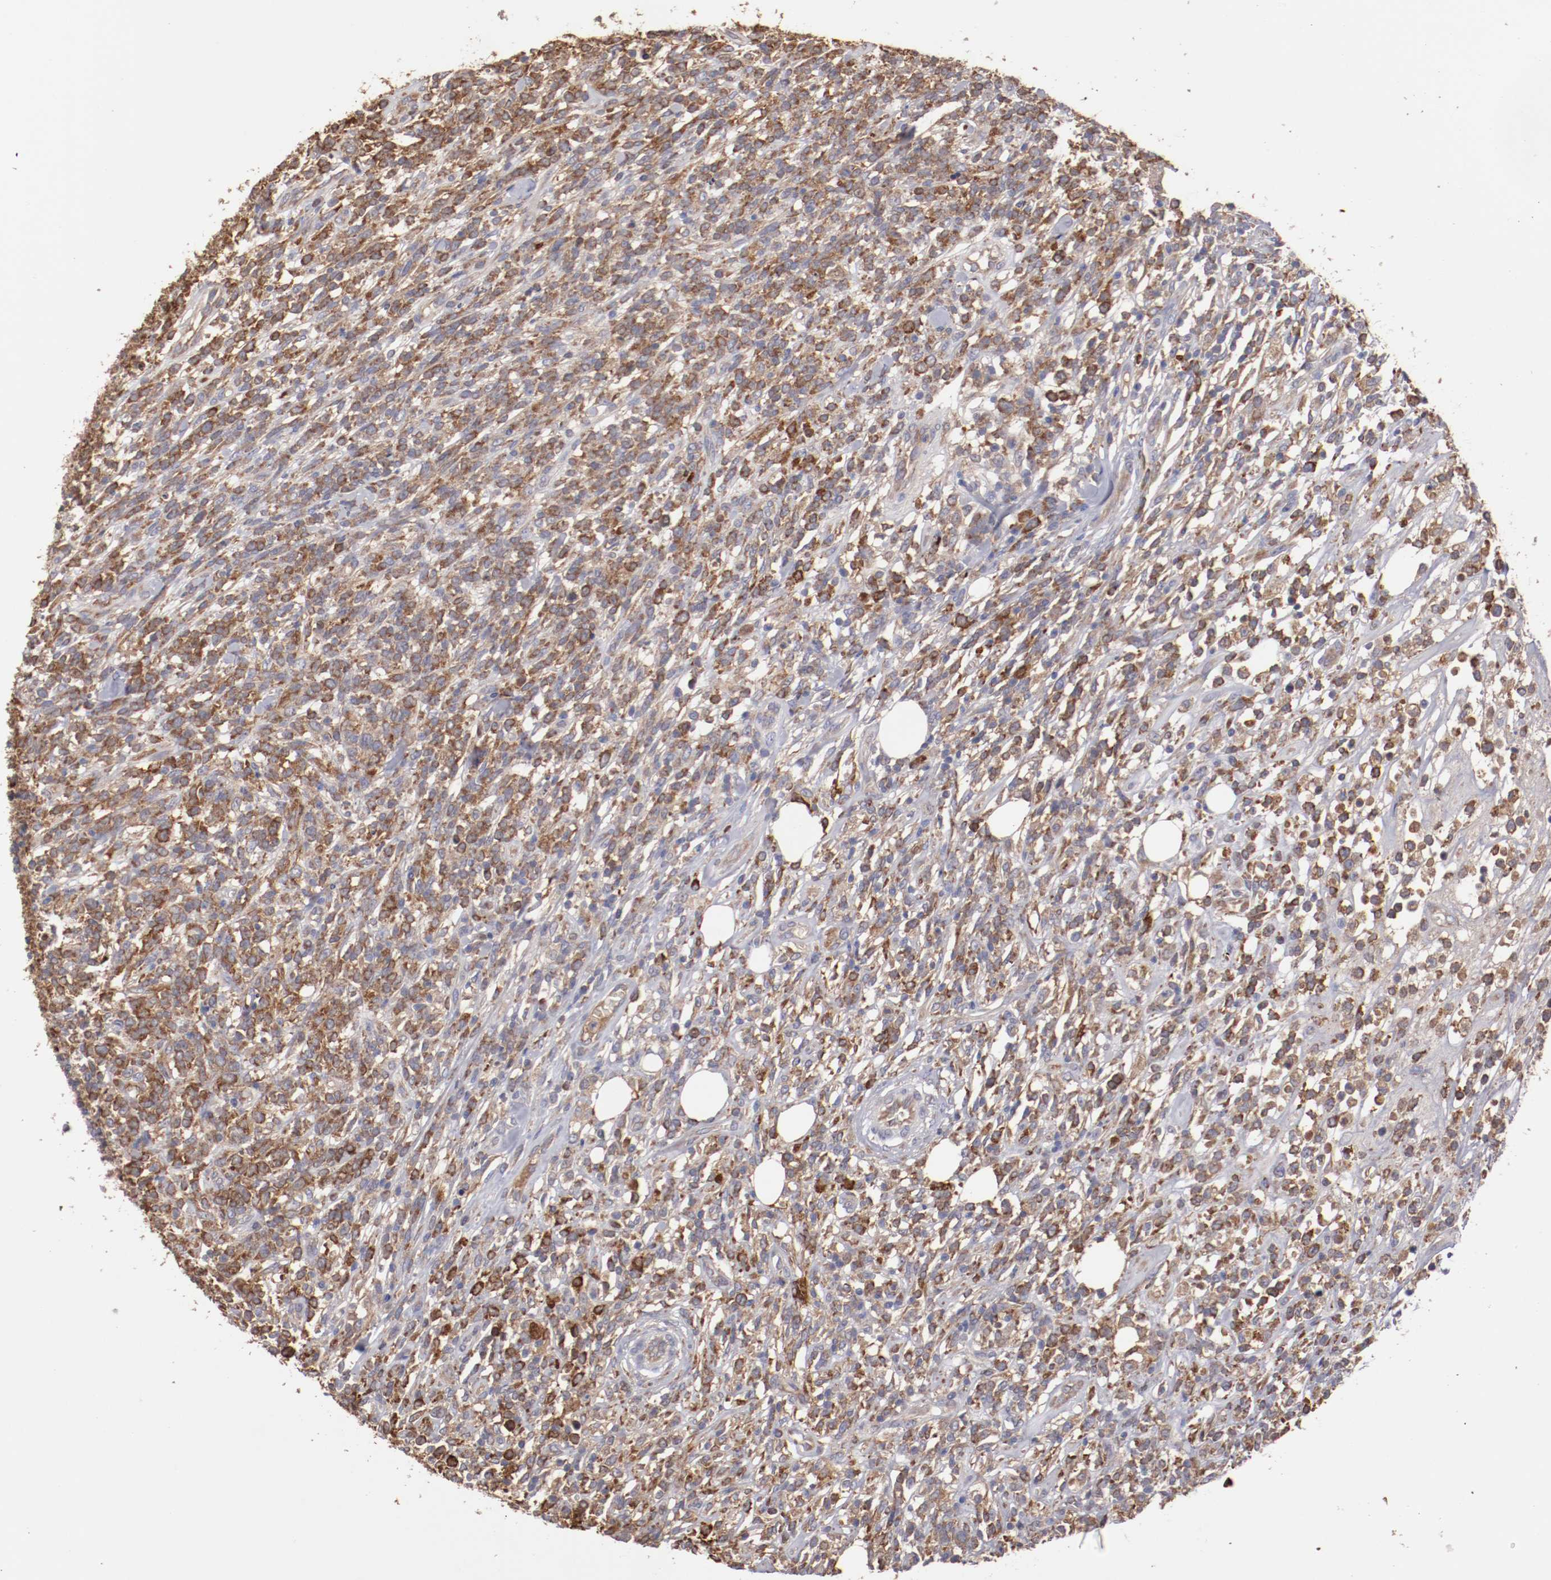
{"staining": {"intensity": "weak", "quantity": "25%-75%", "location": "cytoplasmic/membranous"}, "tissue": "lymphoma", "cell_type": "Tumor cells", "image_type": "cancer", "snomed": [{"axis": "morphology", "description": "Malignant lymphoma, non-Hodgkin's type, High grade"}, {"axis": "topography", "description": "Lymph node"}], "caption": "High-grade malignant lymphoma, non-Hodgkin's type stained with a brown dye demonstrates weak cytoplasmic/membranous positive positivity in about 25%-75% of tumor cells.", "gene": "NFKBIE", "patient": {"sex": "female", "age": 73}}